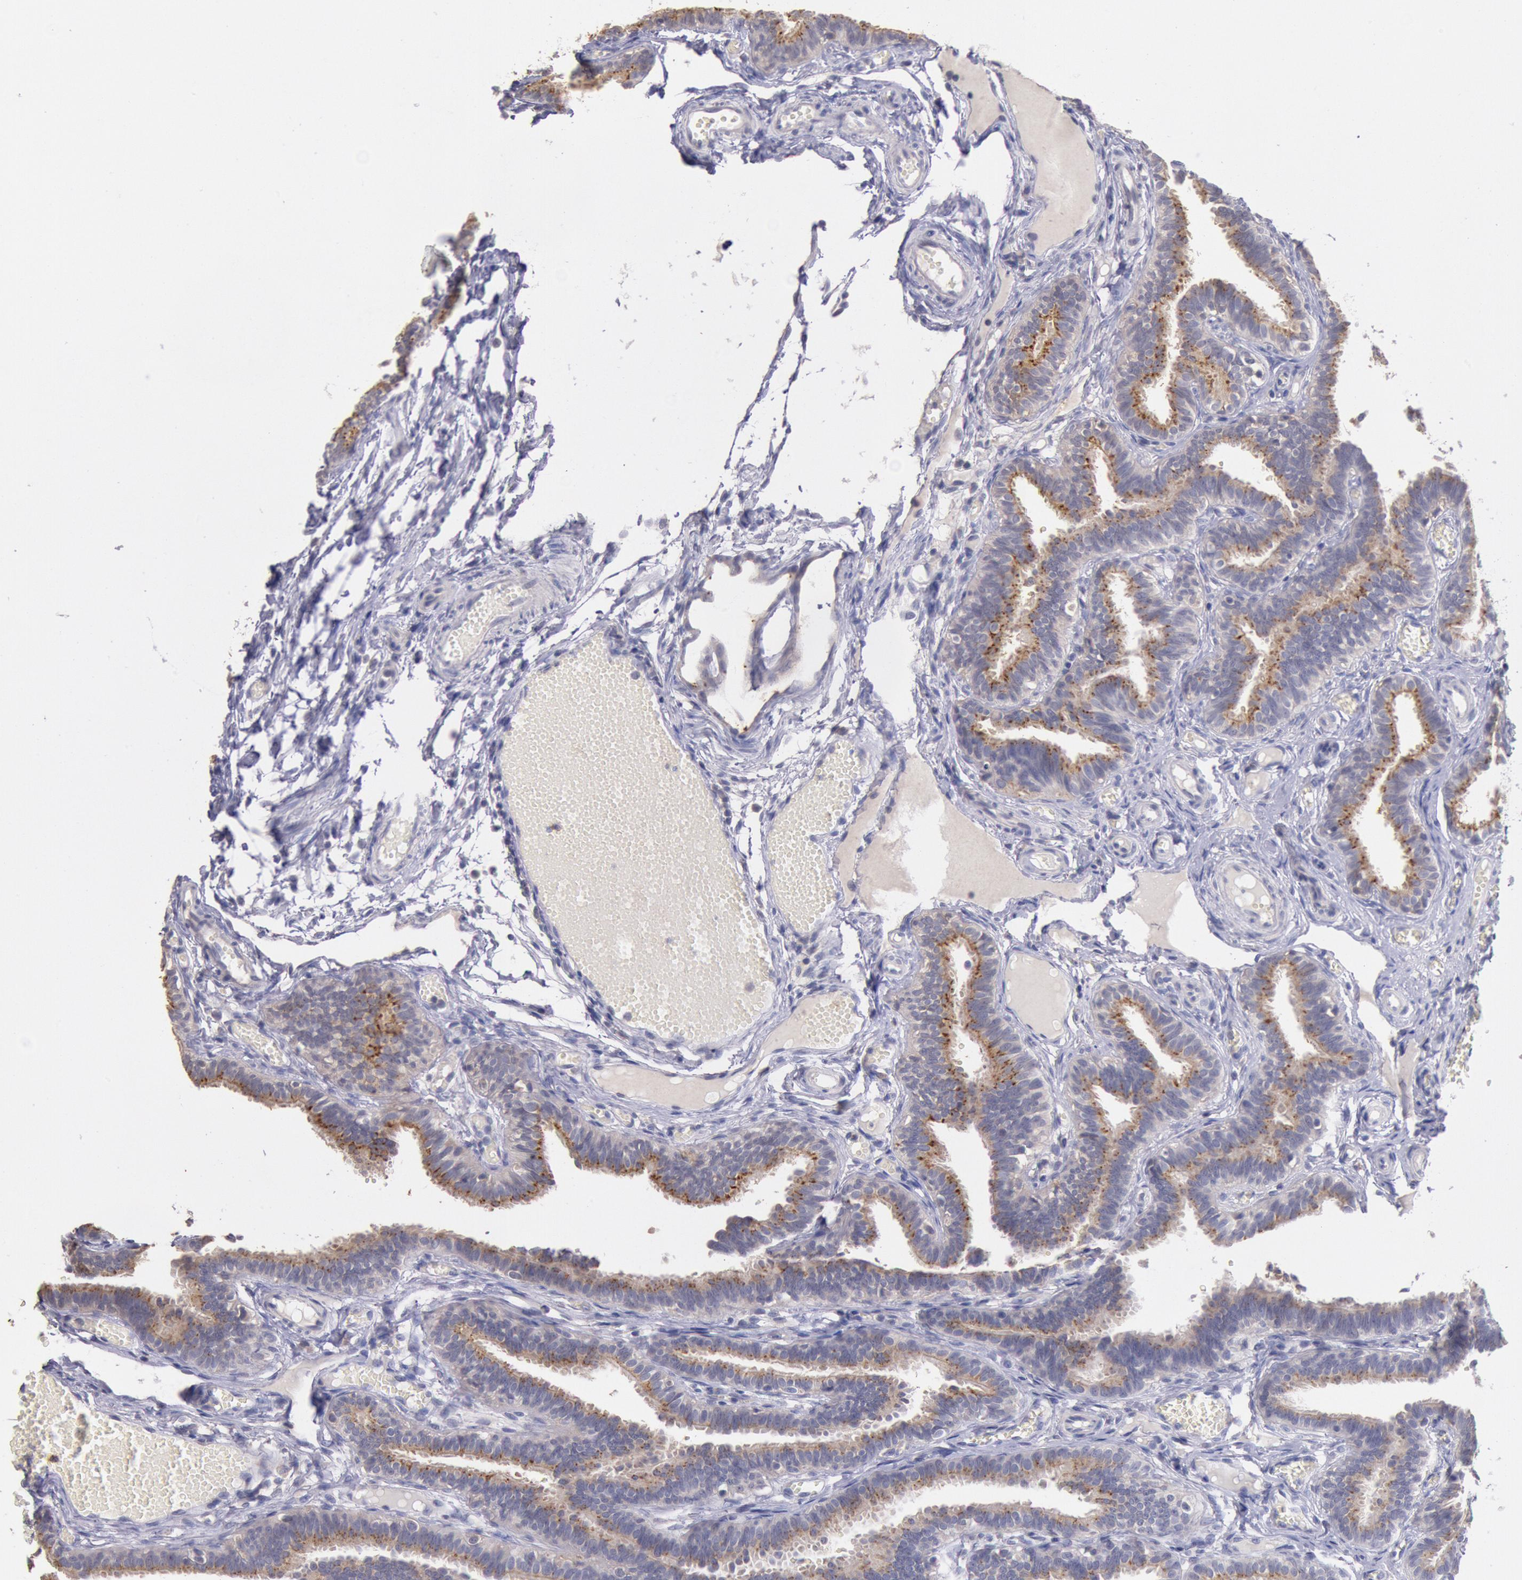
{"staining": {"intensity": "moderate", "quantity": ">75%", "location": "cytoplasmic/membranous"}, "tissue": "fallopian tube", "cell_type": "Glandular cells", "image_type": "normal", "snomed": [{"axis": "morphology", "description": "Normal tissue, NOS"}, {"axis": "topography", "description": "Fallopian tube"}], "caption": "Brown immunohistochemical staining in benign fallopian tube reveals moderate cytoplasmic/membranous positivity in about >75% of glandular cells.", "gene": "GAL3ST1", "patient": {"sex": "female", "age": 29}}